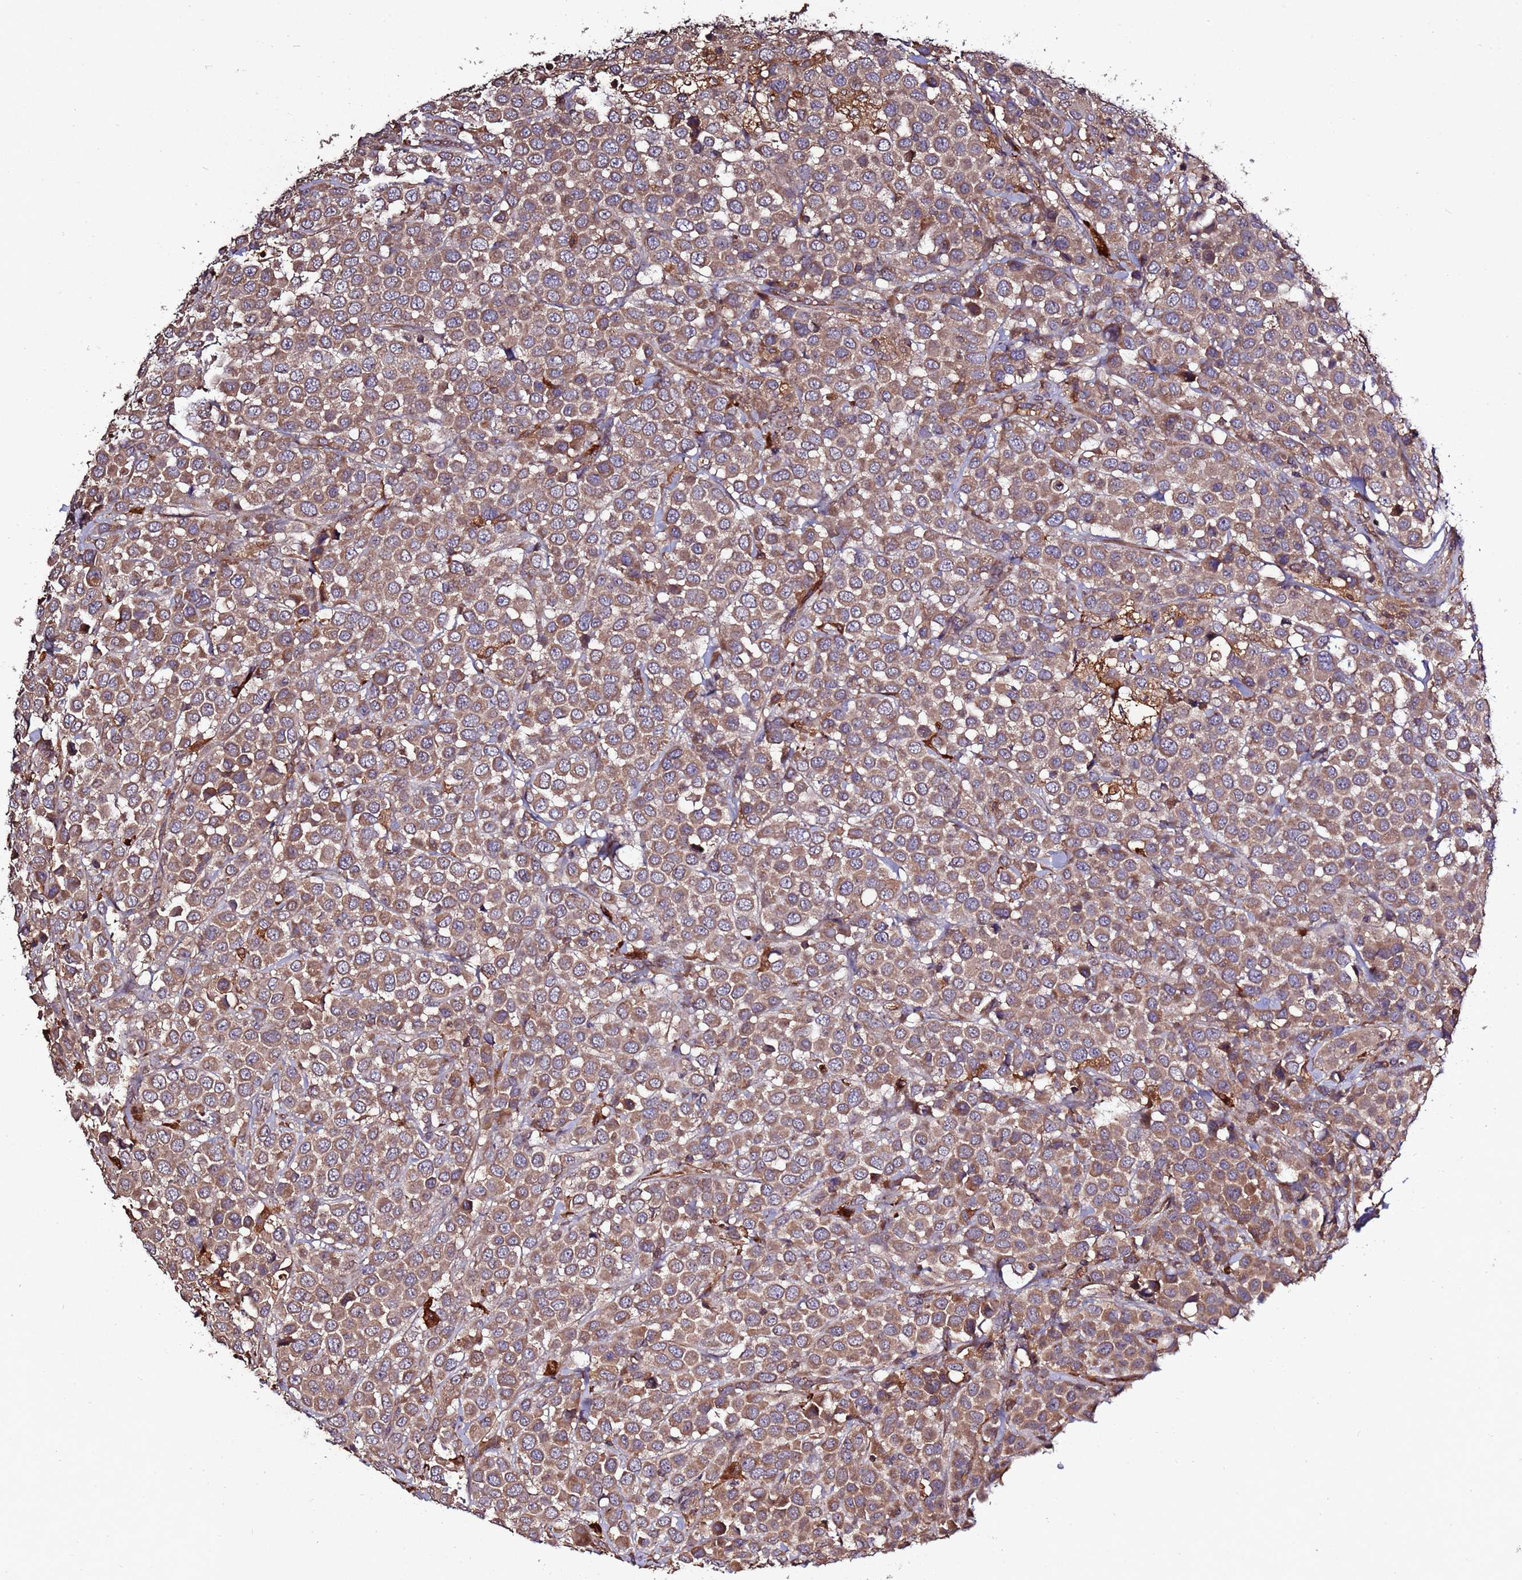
{"staining": {"intensity": "moderate", "quantity": ">75%", "location": "cytoplasmic/membranous"}, "tissue": "breast cancer", "cell_type": "Tumor cells", "image_type": "cancer", "snomed": [{"axis": "morphology", "description": "Duct carcinoma"}, {"axis": "topography", "description": "Breast"}], "caption": "Immunohistochemistry (IHC) of breast cancer exhibits medium levels of moderate cytoplasmic/membranous expression in about >75% of tumor cells.", "gene": "RPS15A", "patient": {"sex": "female", "age": 61}}